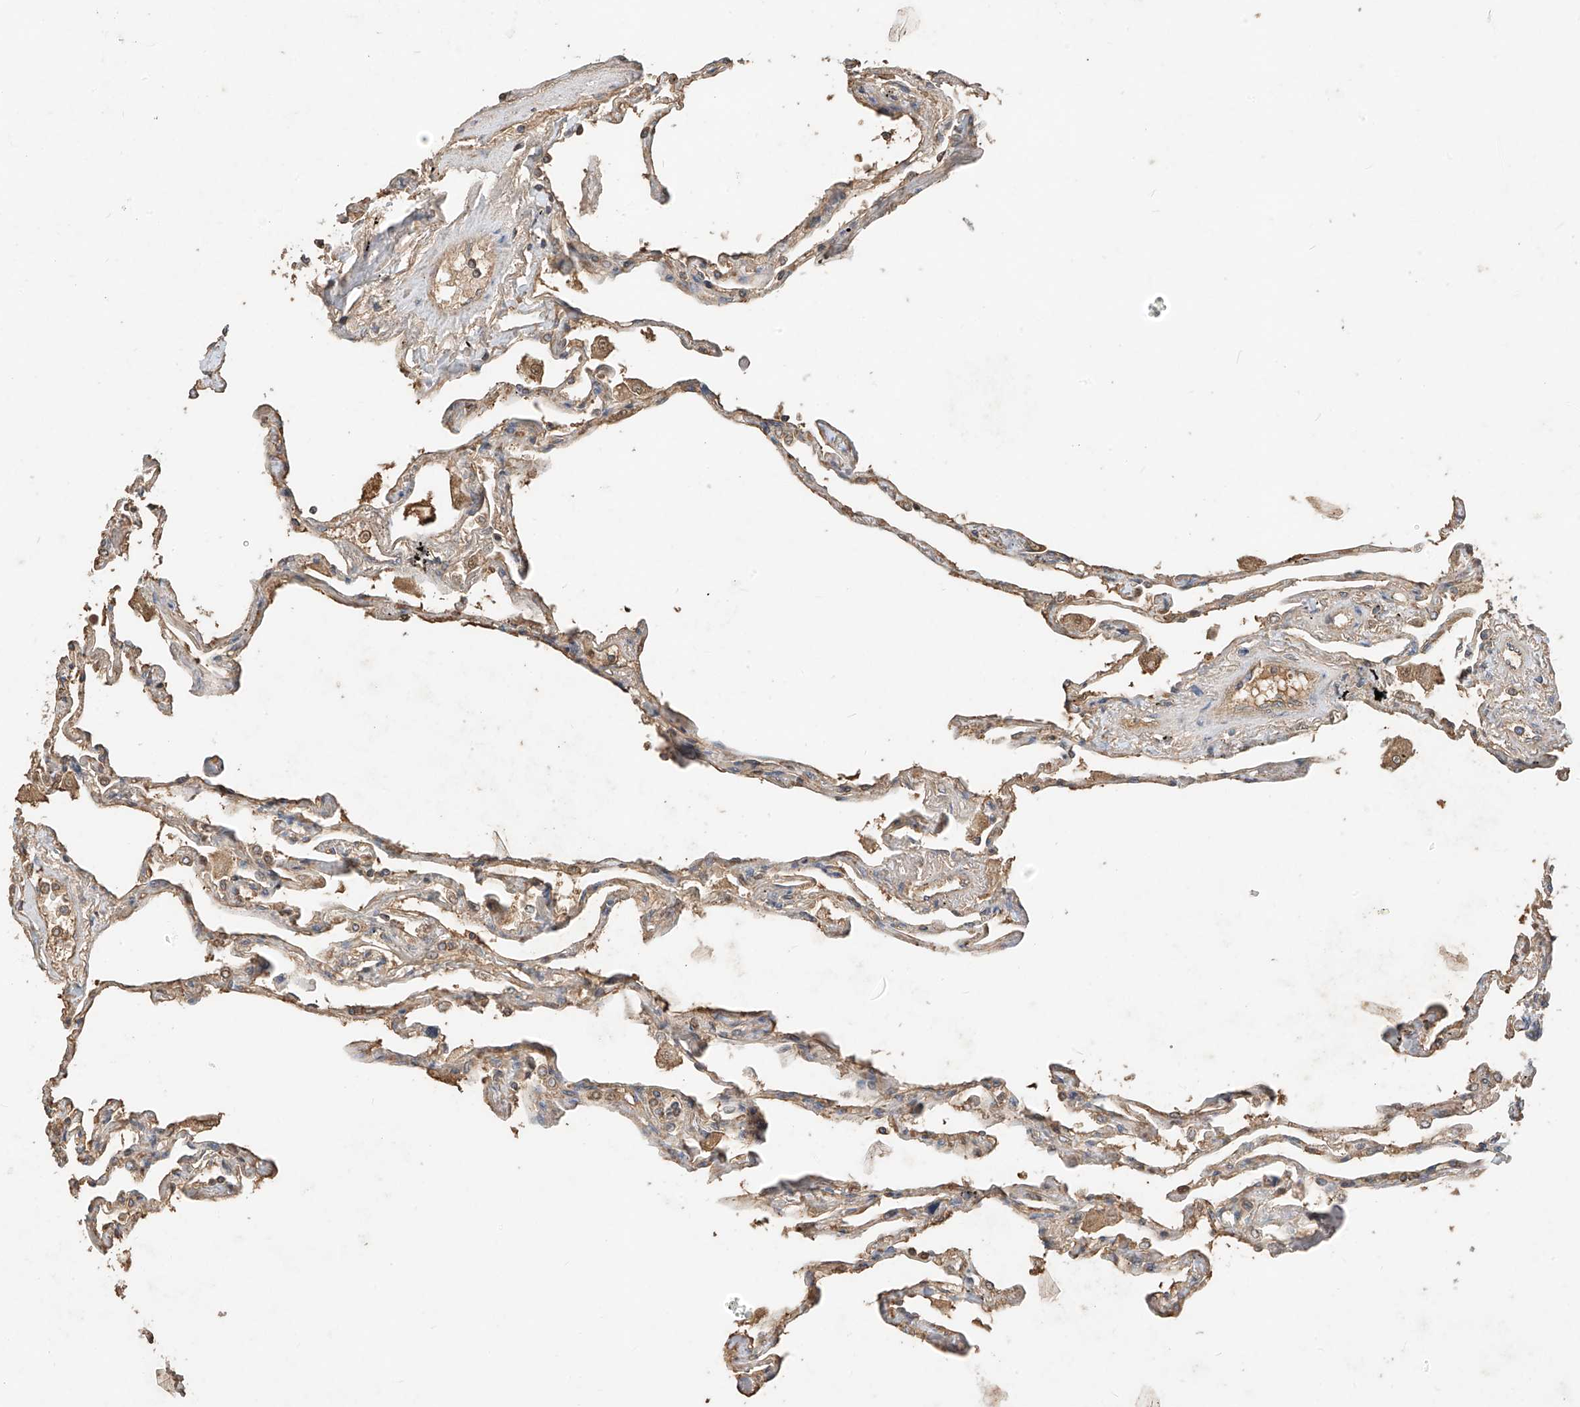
{"staining": {"intensity": "moderate", "quantity": "25%-75%", "location": "cytoplasmic/membranous"}, "tissue": "lung", "cell_type": "Alveolar cells", "image_type": "normal", "snomed": [{"axis": "morphology", "description": "Normal tissue, NOS"}, {"axis": "topography", "description": "Lung"}], "caption": "Alveolar cells display medium levels of moderate cytoplasmic/membranous expression in about 25%-75% of cells in benign human lung. (DAB = brown stain, brightfield microscopy at high magnification).", "gene": "CACNA2D4", "patient": {"sex": "female", "age": 67}}